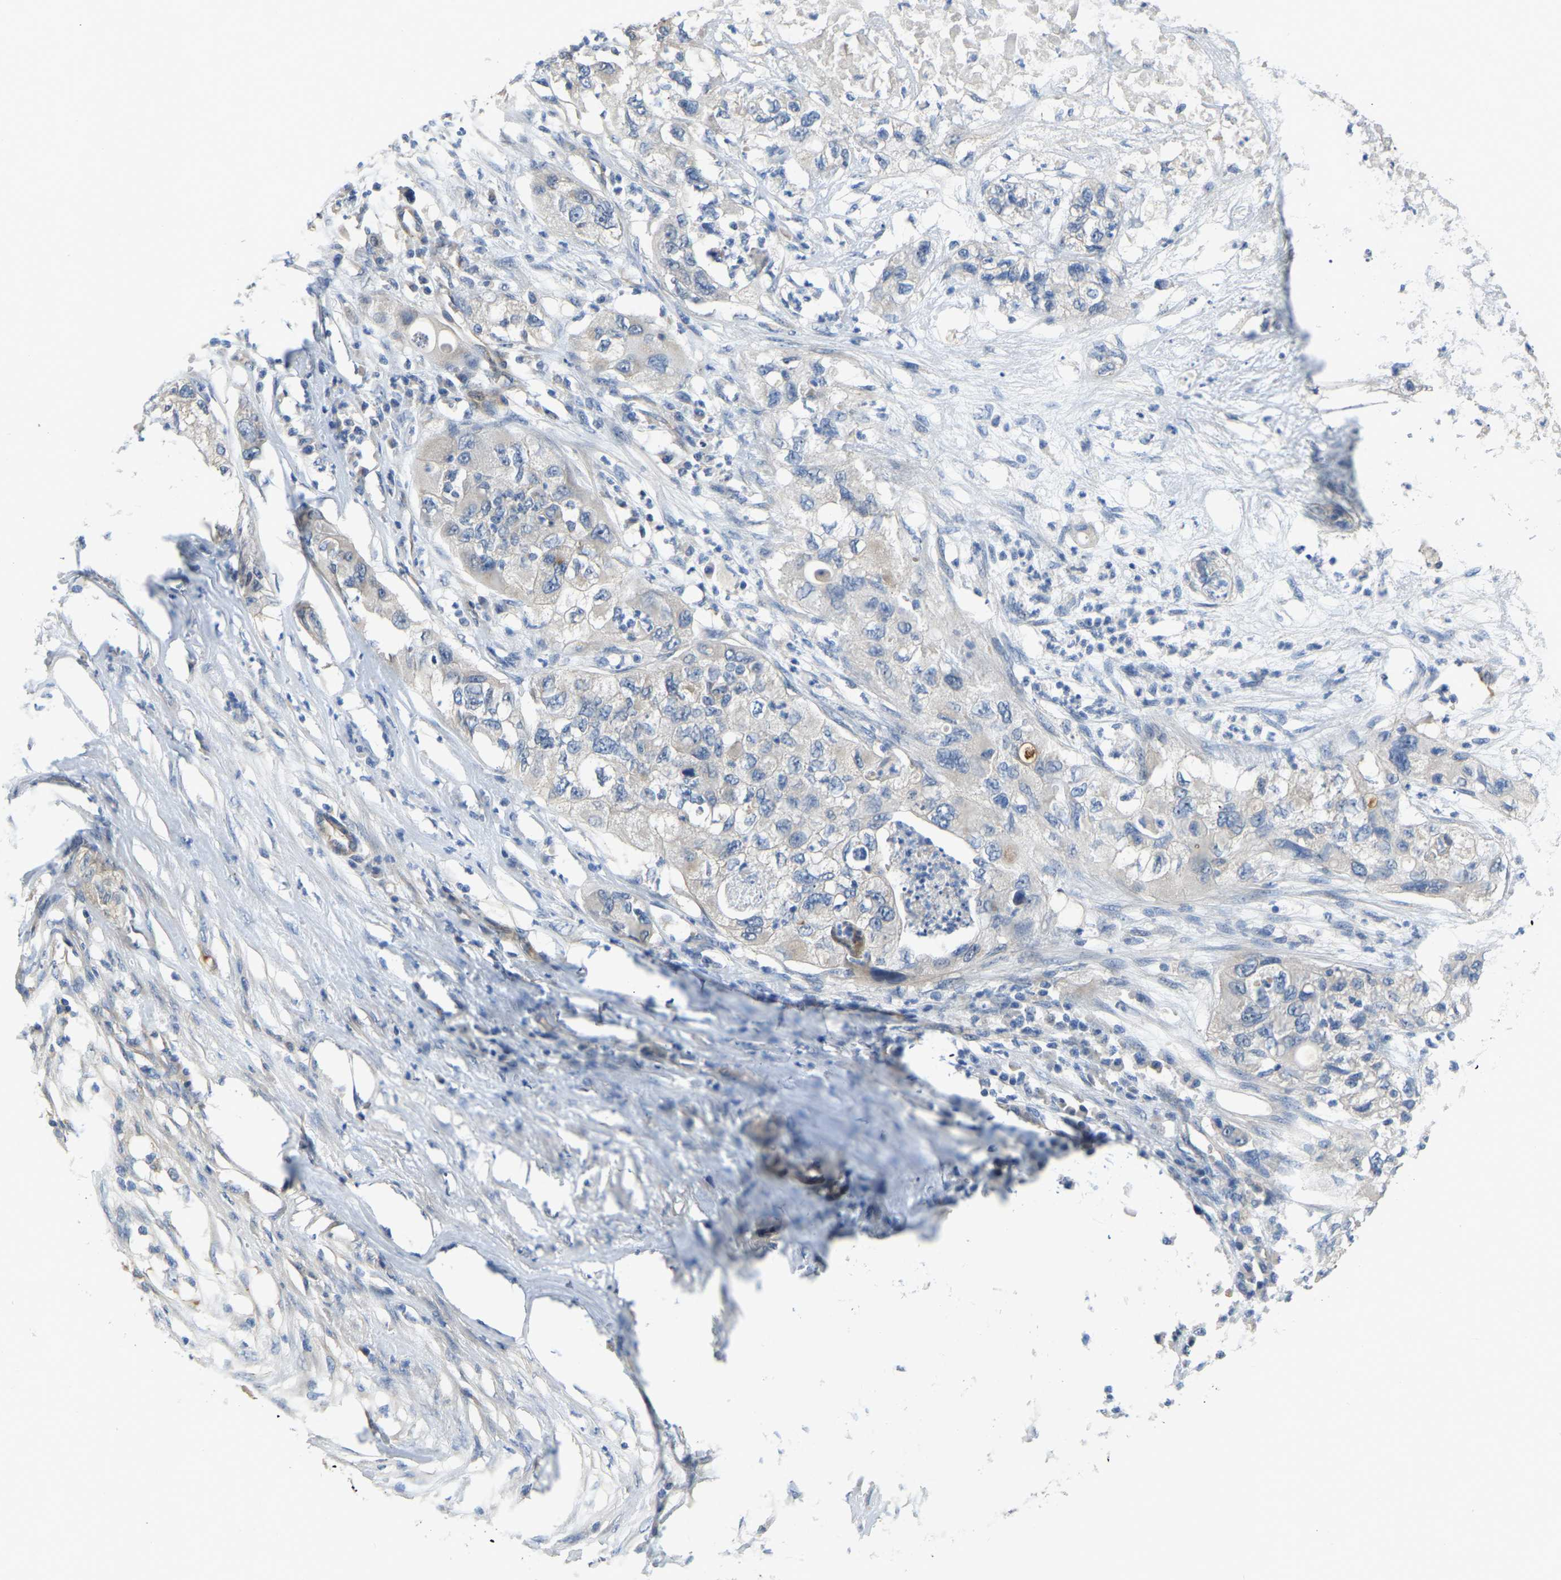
{"staining": {"intensity": "negative", "quantity": "none", "location": "none"}, "tissue": "pancreatic cancer", "cell_type": "Tumor cells", "image_type": "cancer", "snomed": [{"axis": "morphology", "description": "Adenocarcinoma, NOS"}, {"axis": "topography", "description": "Pancreas"}], "caption": "The immunohistochemistry histopathology image has no significant positivity in tumor cells of pancreatic cancer (adenocarcinoma) tissue. (DAB (3,3'-diaminobenzidine) IHC with hematoxylin counter stain).", "gene": "HIGD2B", "patient": {"sex": "female", "age": 78}}